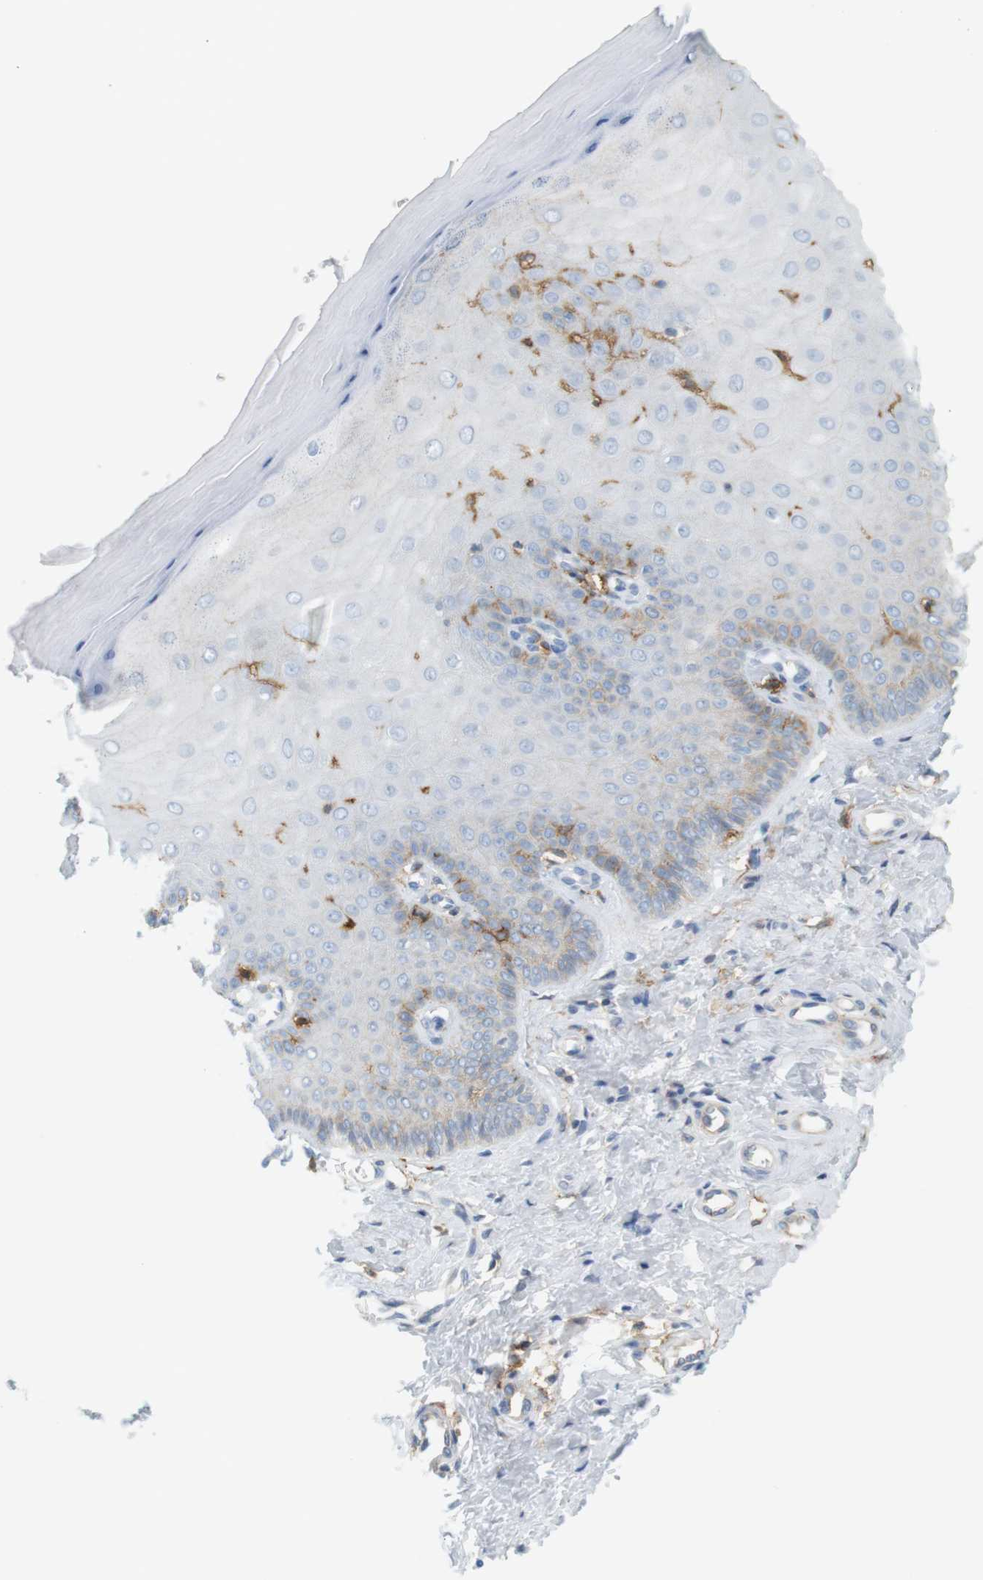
{"staining": {"intensity": "weak", "quantity": "25%-75%", "location": "cytoplasmic/membranous"}, "tissue": "cervix", "cell_type": "Glandular cells", "image_type": "normal", "snomed": [{"axis": "morphology", "description": "Normal tissue, NOS"}, {"axis": "topography", "description": "Cervix"}], "caption": "This micrograph exhibits benign cervix stained with IHC to label a protein in brown. The cytoplasmic/membranous of glandular cells show weak positivity for the protein. Nuclei are counter-stained blue.", "gene": "SIRPA", "patient": {"sex": "female", "age": 55}}